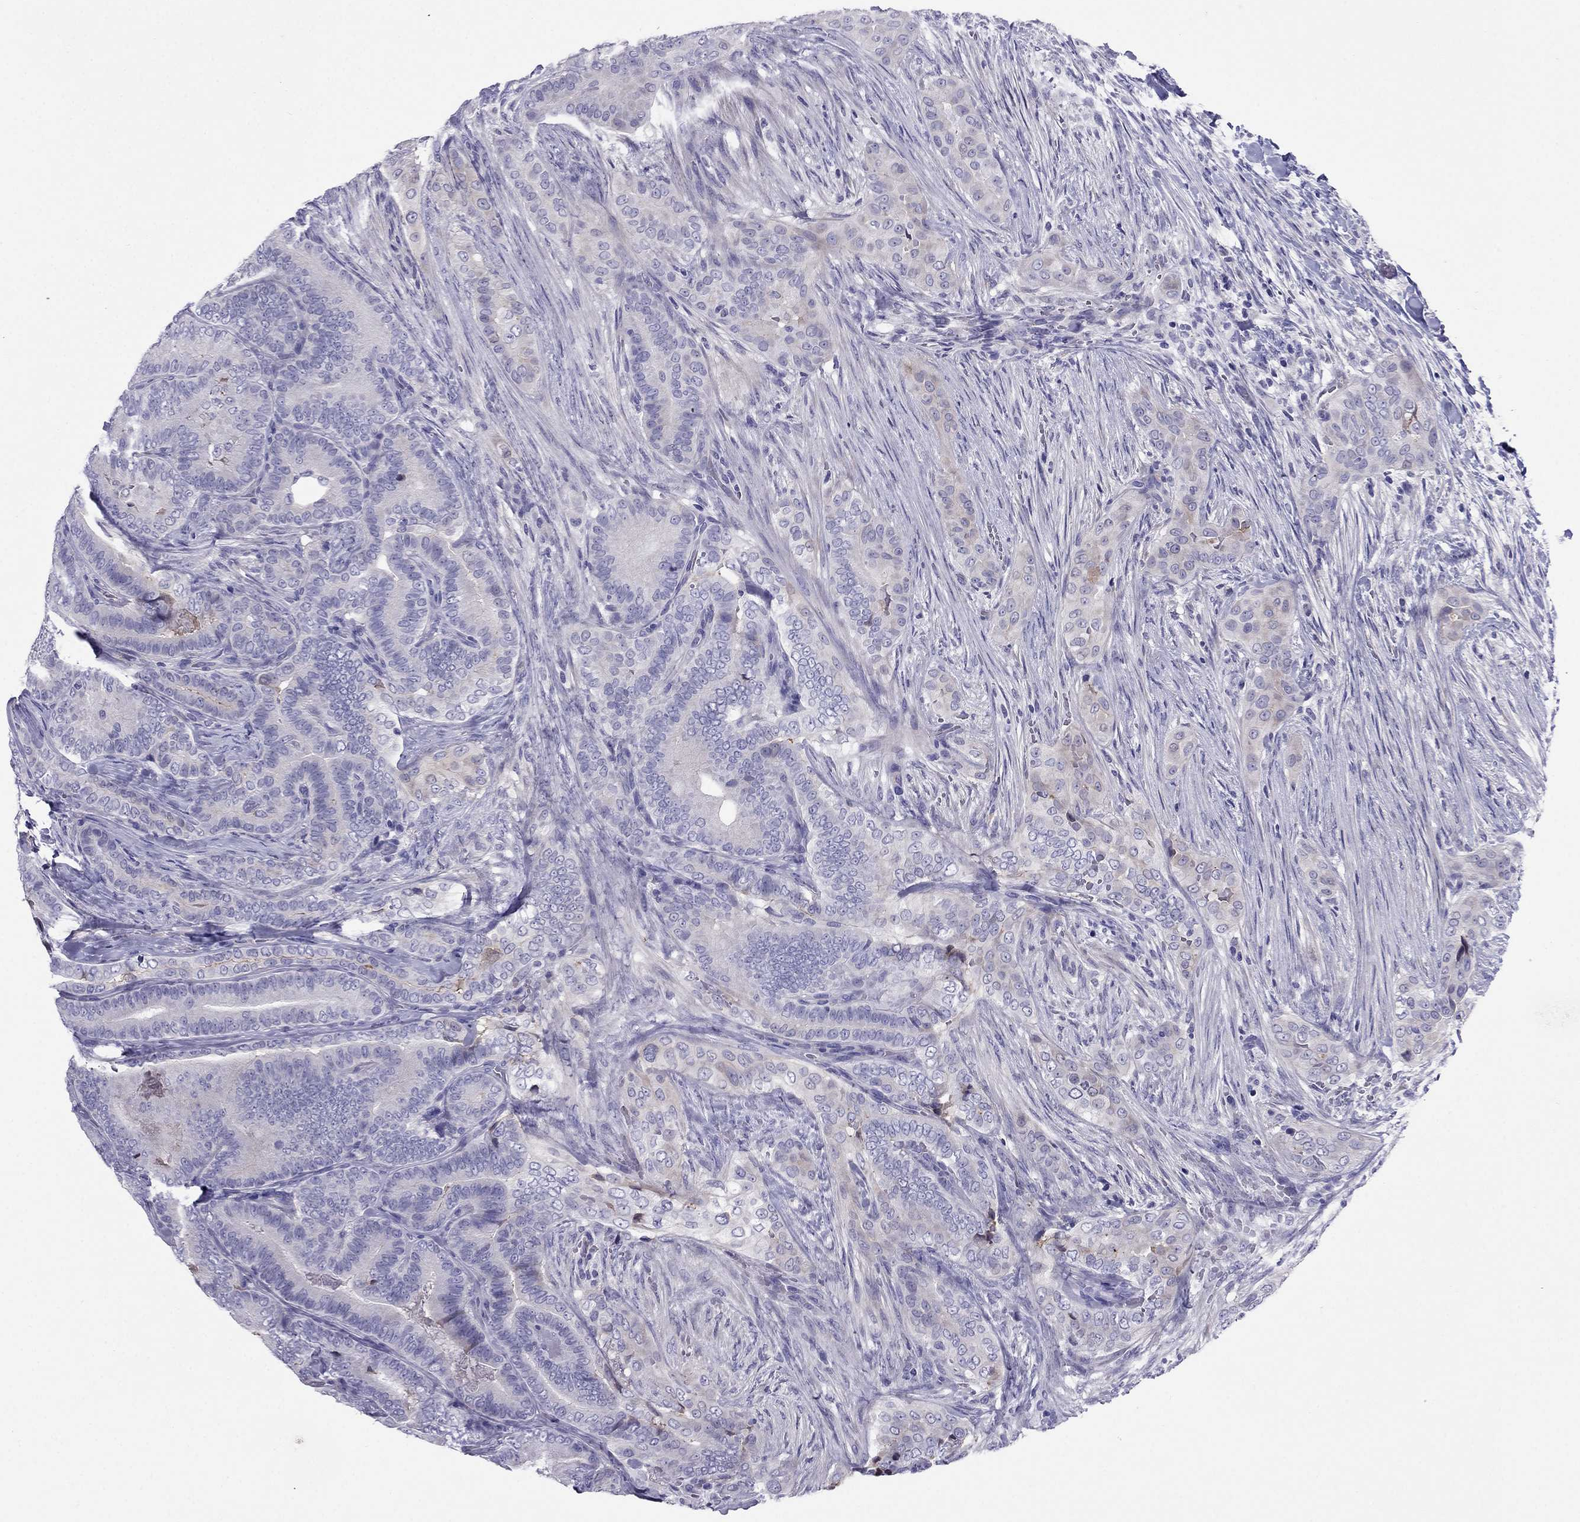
{"staining": {"intensity": "negative", "quantity": "none", "location": "none"}, "tissue": "thyroid cancer", "cell_type": "Tumor cells", "image_type": "cancer", "snomed": [{"axis": "morphology", "description": "Papillary adenocarcinoma, NOS"}, {"axis": "topography", "description": "Thyroid gland"}], "caption": "Immunohistochemical staining of human papillary adenocarcinoma (thyroid) displays no significant staining in tumor cells. (IHC, brightfield microscopy, high magnification).", "gene": "TBC1D21", "patient": {"sex": "male", "age": 61}}